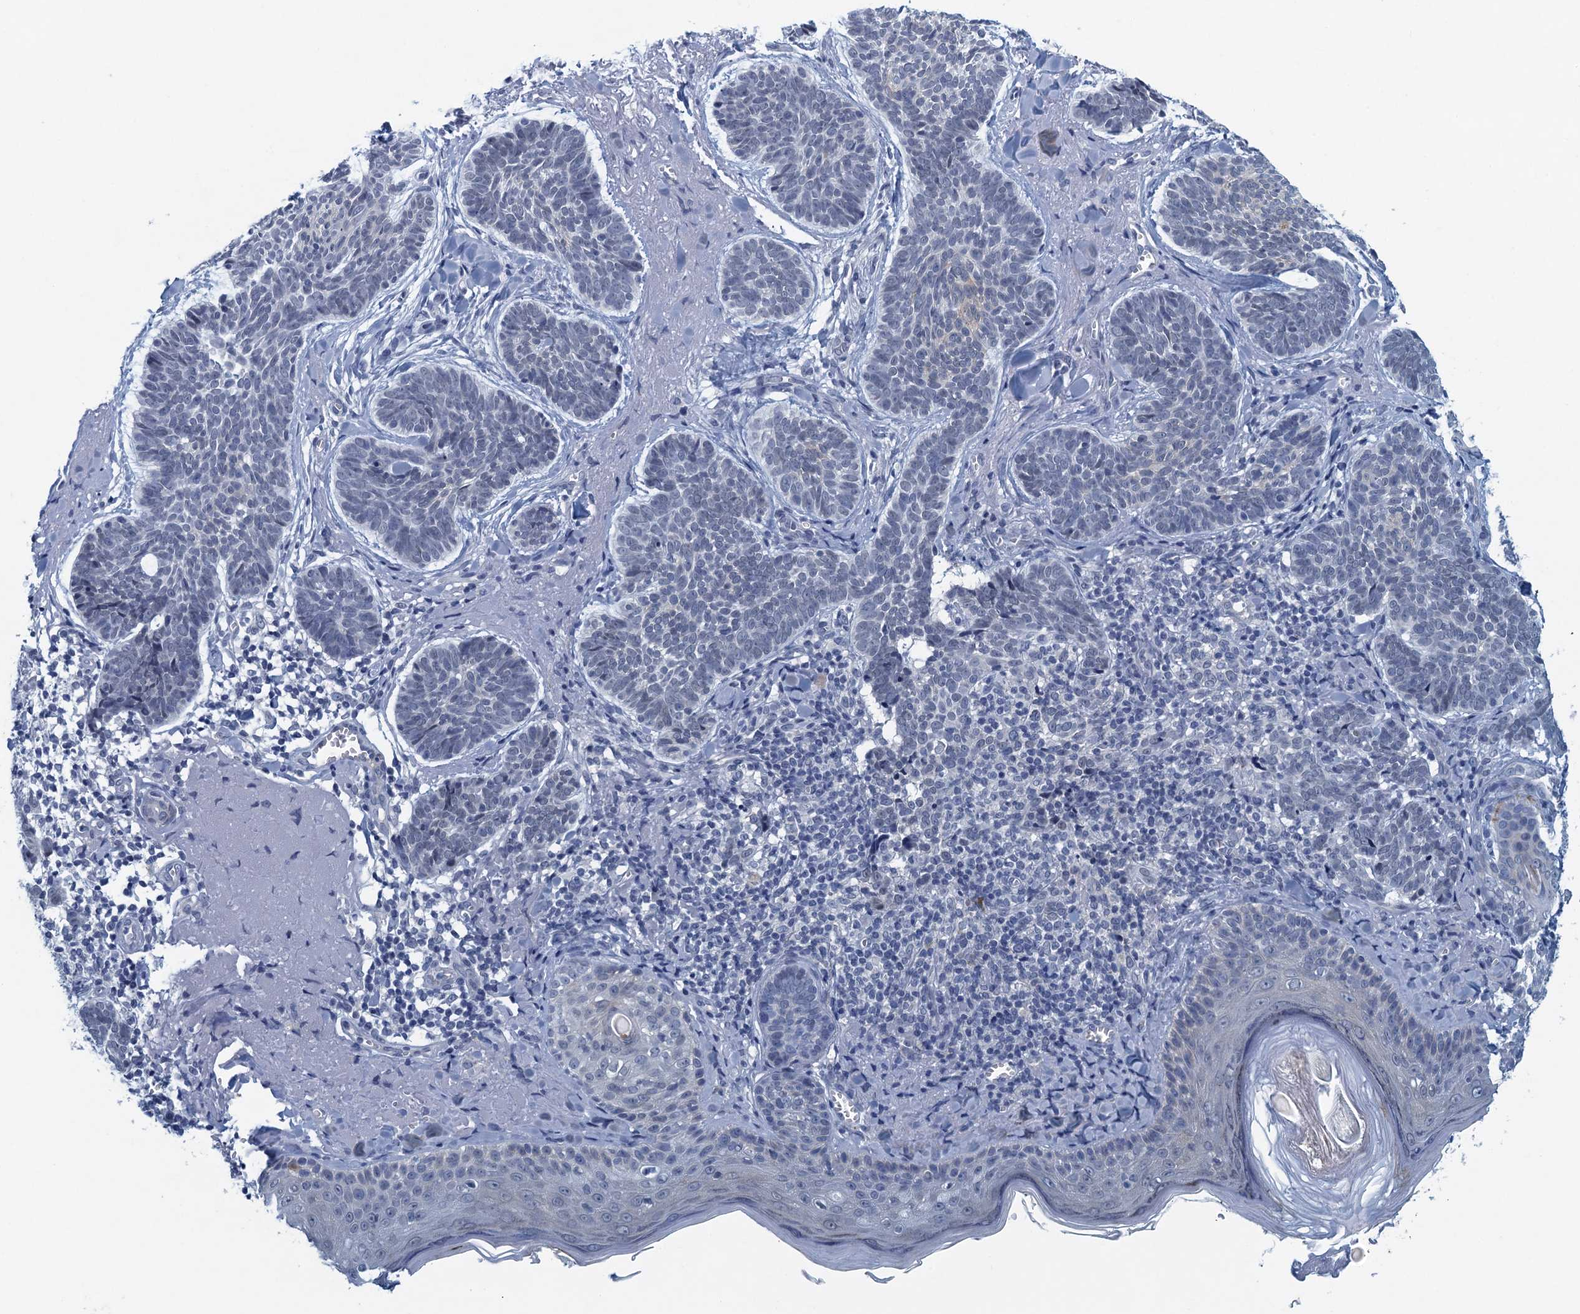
{"staining": {"intensity": "negative", "quantity": "none", "location": "none"}, "tissue": "skin cancer", "cell_type": "Tumor cells", "image_type": "cancer", "snomed": [{"axis": "morphology", "description": "Basal cell carcinoma"}, {"axis": "topography", "description": "Skin"}], "caption": "The photomicrograph shows no staining of tumor cells in skin cancer.", "gene": "ENSG00000131152", "patient": {"sex": "female", "age": 74}}